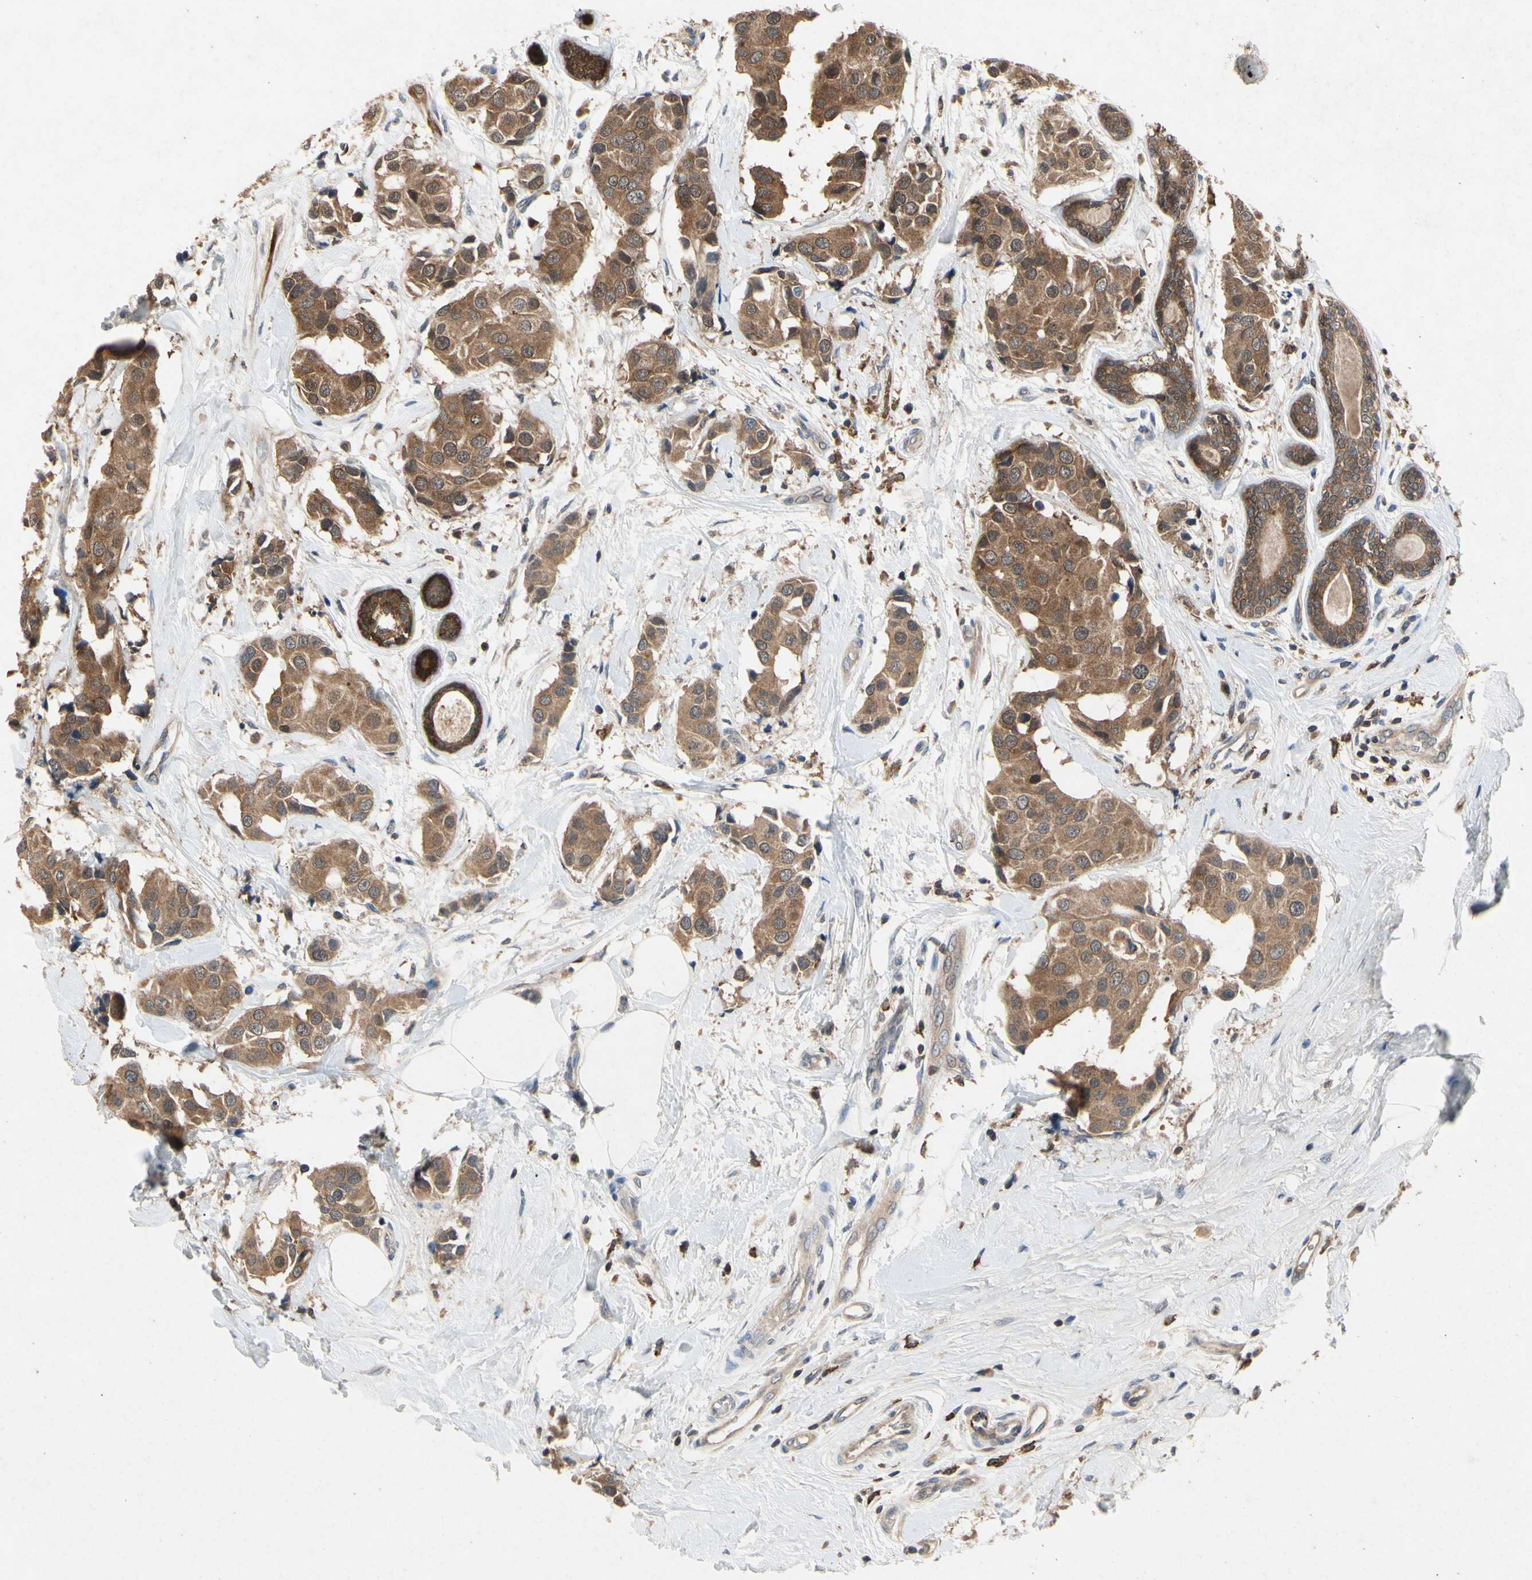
{"staining": {"intensity": "moderate", "quantity": ">75%", "location": "cytoplasmic/membranous"}, "tissue": "breast cancer", "cell_type": "Tumor cells", "image_type": "cancer", "snomed": [{"axis": "morphology", "description": "Normal tissue, NOS"}, {"axis": "morphology", "description": "Duct carcinoma"}, {"axis": "topography", "description": "Breast"}], "caption": "Human breast cancer (invasive ductal carcinoma) stained for a protein (brown) displays moderate cytoplasmic/membranous positive positivity in about >75% of tumor cells.", "gene": "RPS6KA1", "patient": {"sex": "female", "age": 39}}